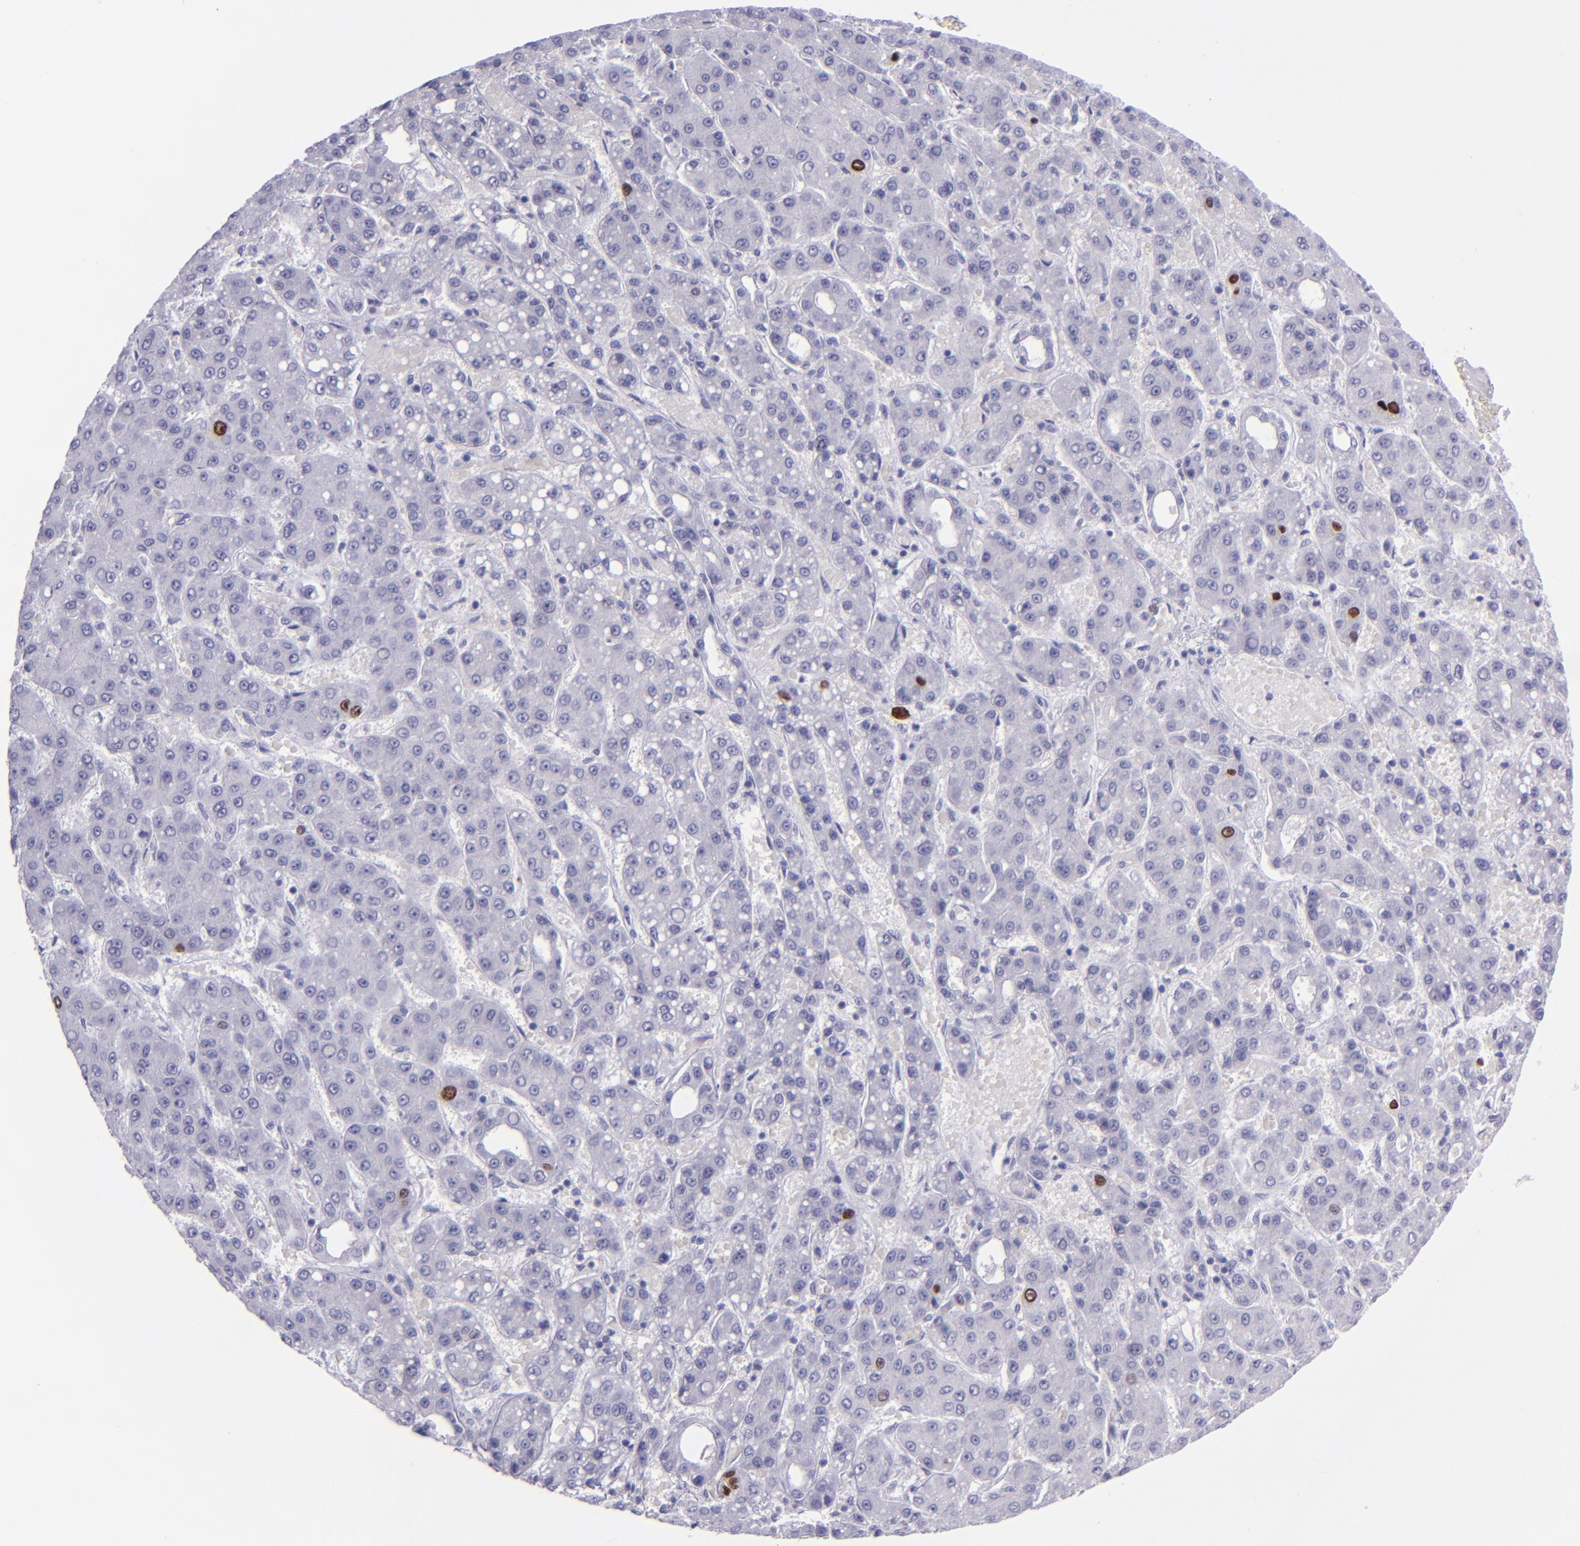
{"staining": {"intensity": "strong", "quantity": "<25%", "location": "nuclear"}, "tissue": "liver cancer", "cell_type": "Tumor cells", "image_type": "cancer", "snomed": [{"axis": "morphology", "description": "Carcinoma, Hepatocellular, NOS"}, {"axis": "topography", "description": "Liver"}], "caption": "IHC histopathology image of human liver hepatocellular carcinoma stained for a protein (brown), which reveals medium levels of strong nuclear expression in about <25% of tumor cells.", "gene": "TOP2A", "patient": {"sex": "male", "age": 69}}